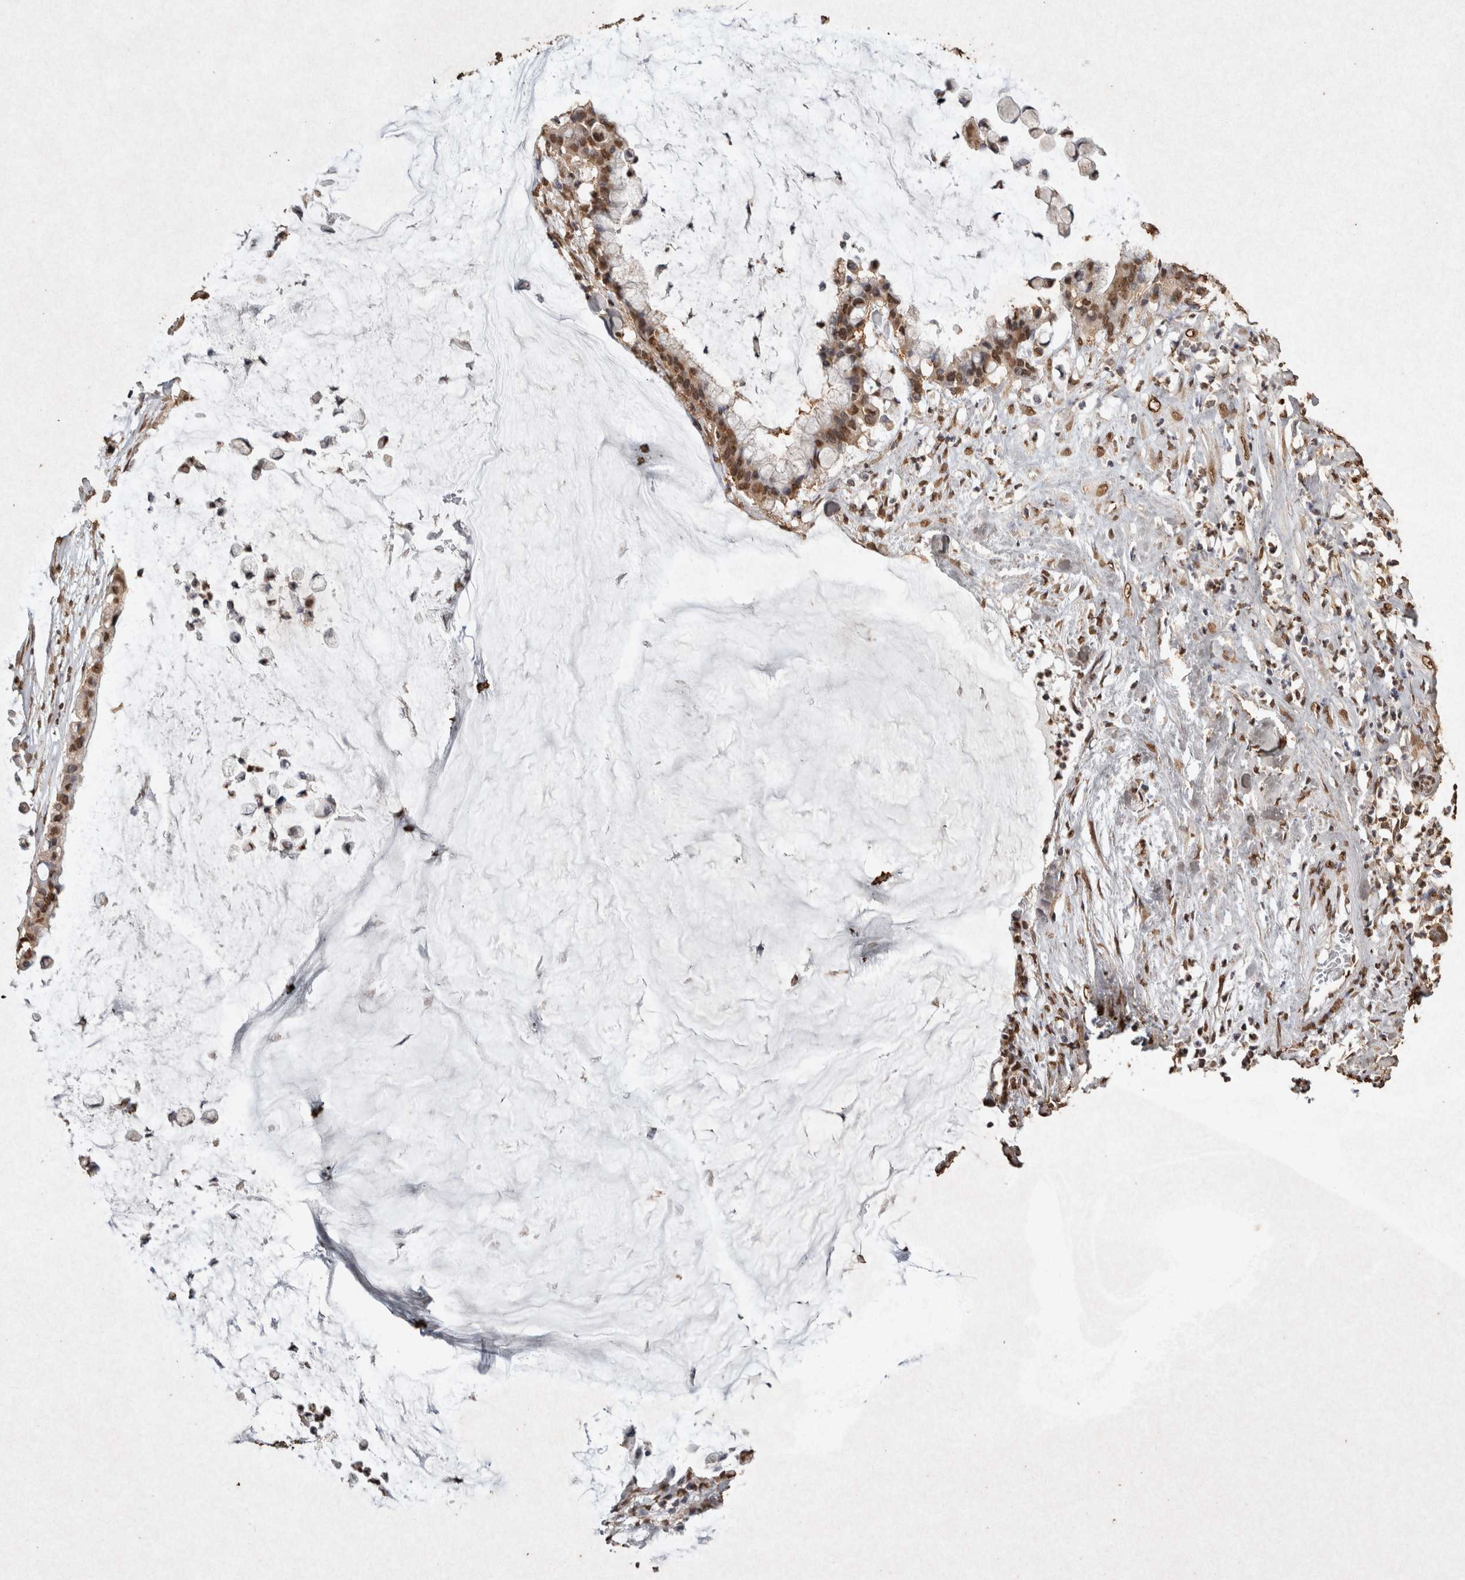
{"staining": {"intensity": "moderate", "quantity": ">75%", "location": "nuclear"}, "tissue": "pancreatic cancer", "cell_type": "Tumor cells", "image_type": "cancer", "snomed": [{"axis": "morphology", "description": "Adenocarcinoma, NOS"}, {"axis": "topography", "description": "Pancreas"}], "caption": "Protein analysis of pancreatic cancer (adenocarcinoma) tissue demonstrates moderate nuclear expression in approximately >75% of tumor cells.", "gene": "FSTL3", "patient": {"sex": "male", "age": 41}}